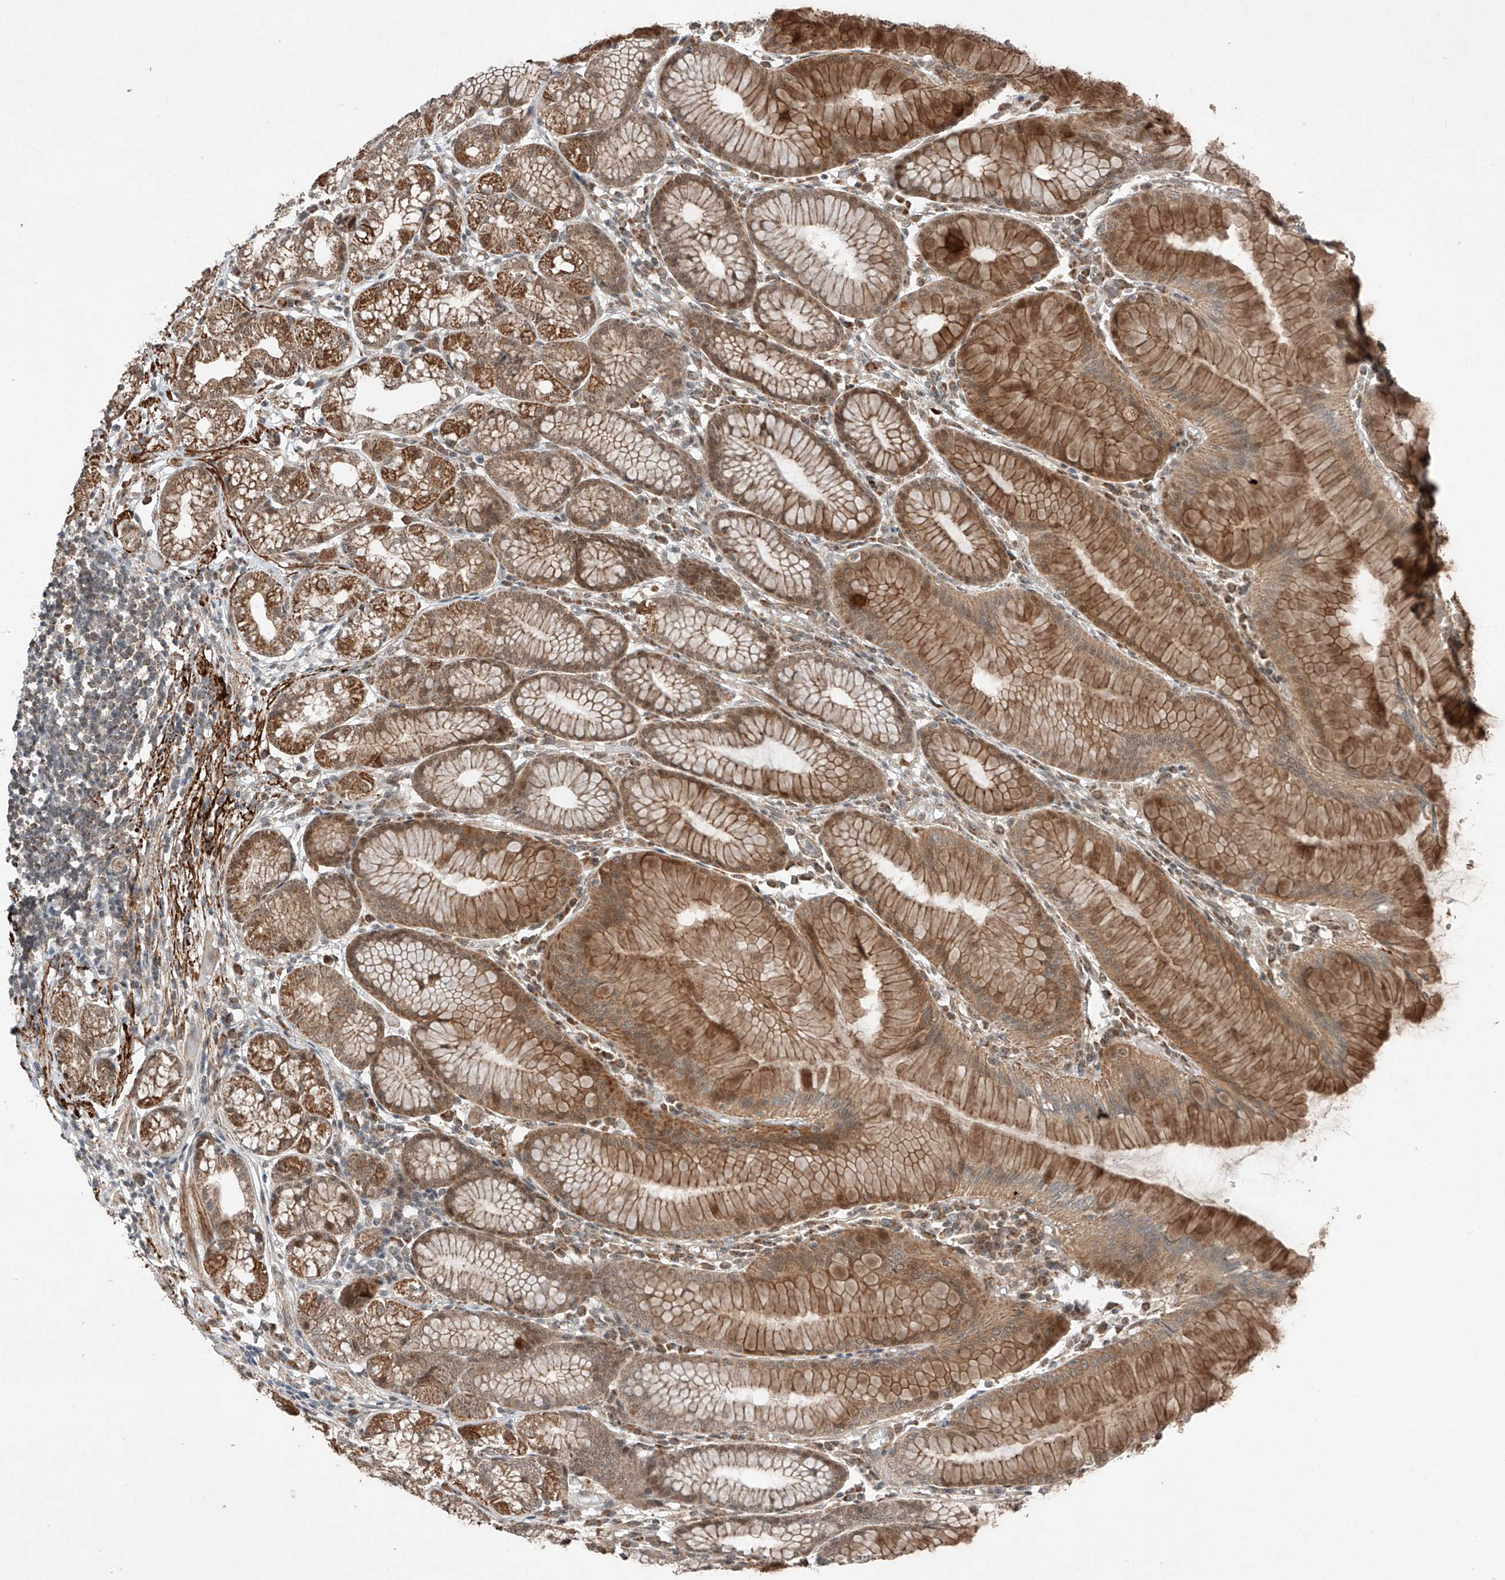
{"staining": {"intensity": "moderate", "quantity": ">75%", "location": "cytoplasmic/membranous,nuclear"}, "tissue": "stomach", "cell_type": "Glandular cells", "image_type": "normal", "snomed": [{"axis": "morphology", "description": "Normal tissue, NOS"}, {"axis": "topography", "description": "Stomach"}], "caption": "A medium amount of moderate cytoplasmic/membranous,nuclear positivity is seen in about >75% of glandular cells in normal stomach.", "gene": "ZNF620", "patient": {"sex": "female", "age": 57}}